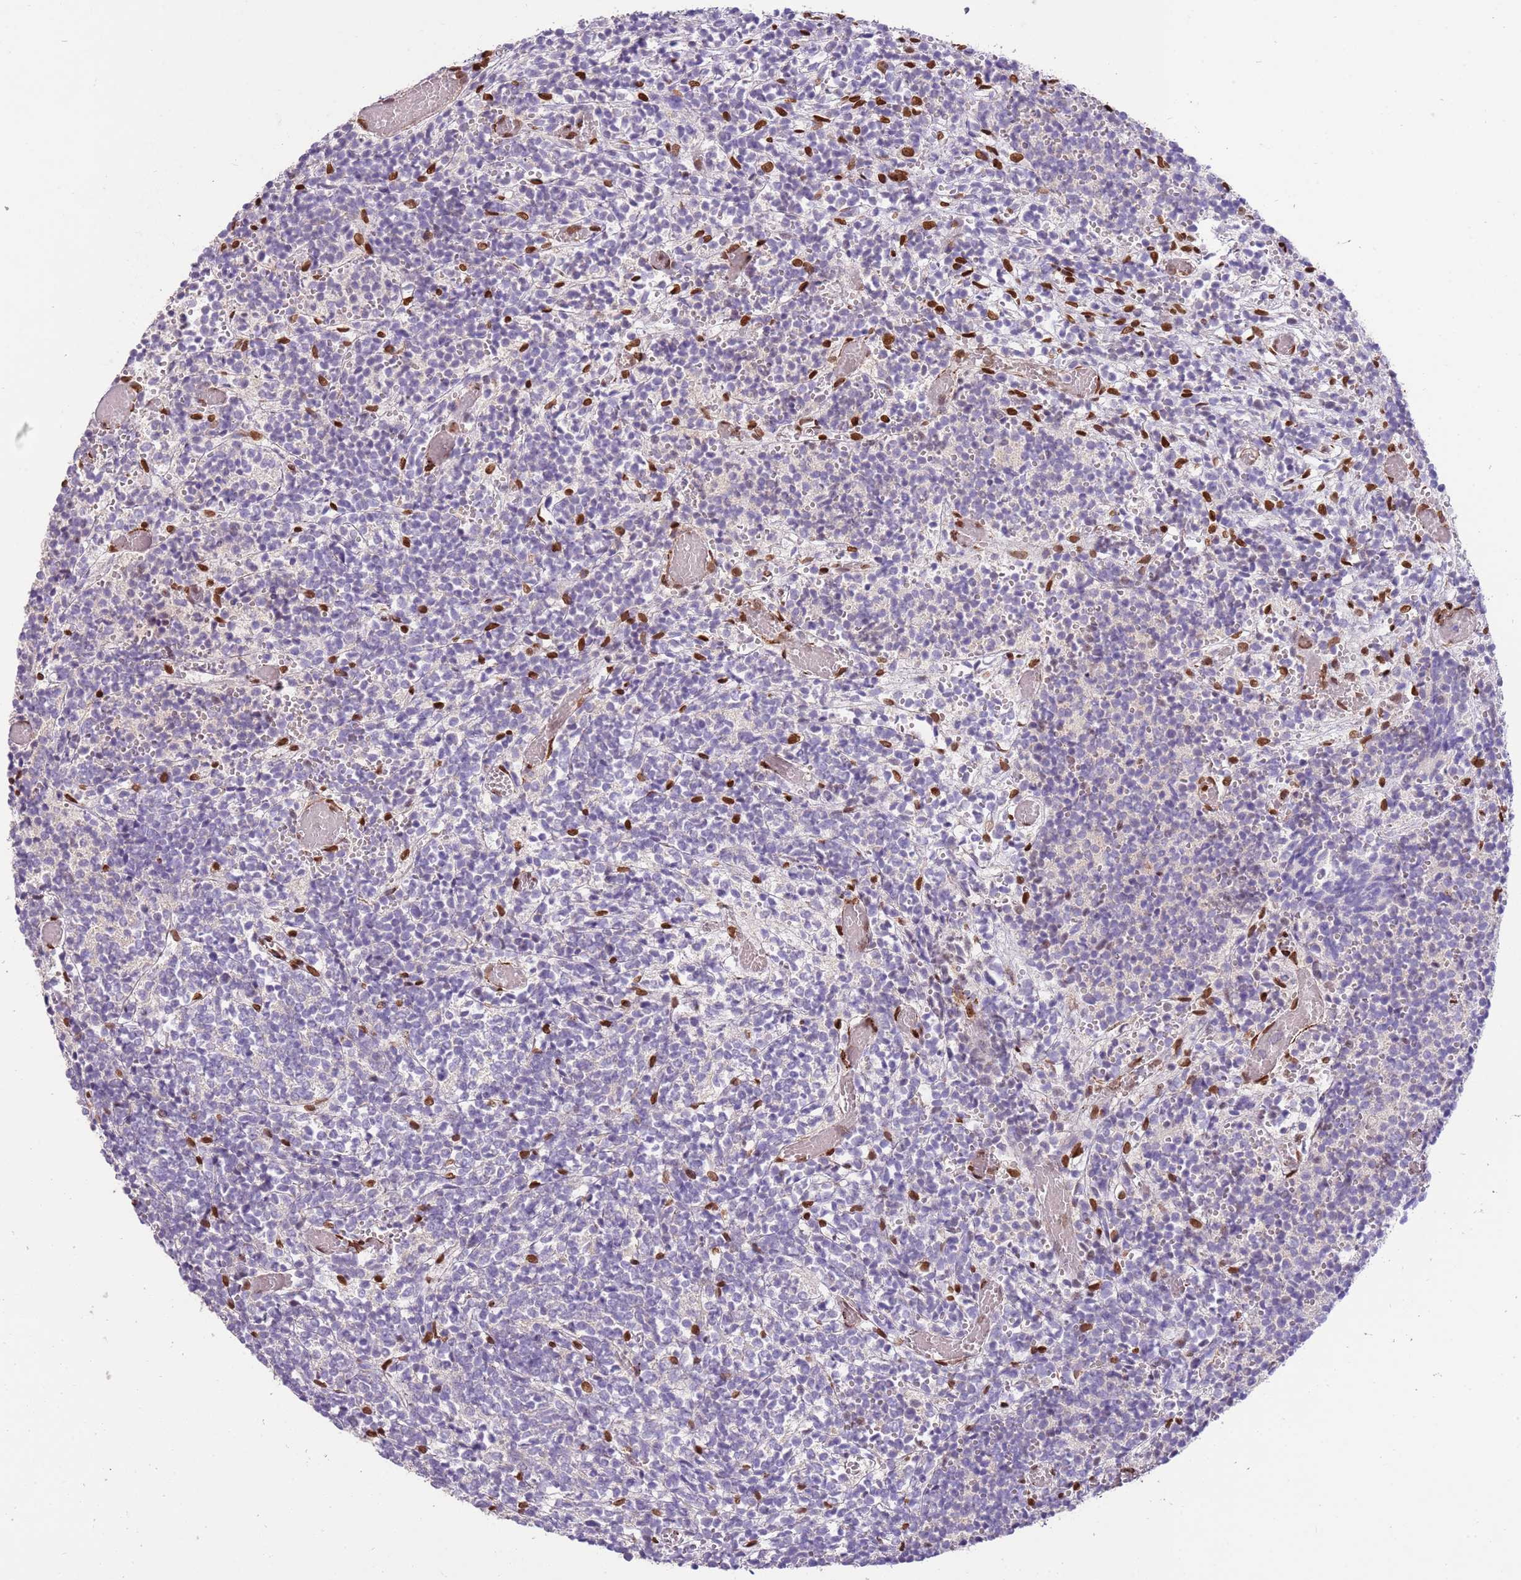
{"staining": {"intensity": "negative", "quantity": "none", "location": "none"}, "tissue": "glioma", "cell_type": "Tumor cells", "image_type": "cancer", "snomed": [{"axis": "morphology", "description": "Glioma, malignant, Low grade"}, {"axis": "topography", "description": "Brain"}], "caption": "This is an immunohistochemistry image of human malignant low-grade glioma. There is no expression in tumor cells.", "gene": "TMEM47", "patient": {"sex": "female", "age": 1}}